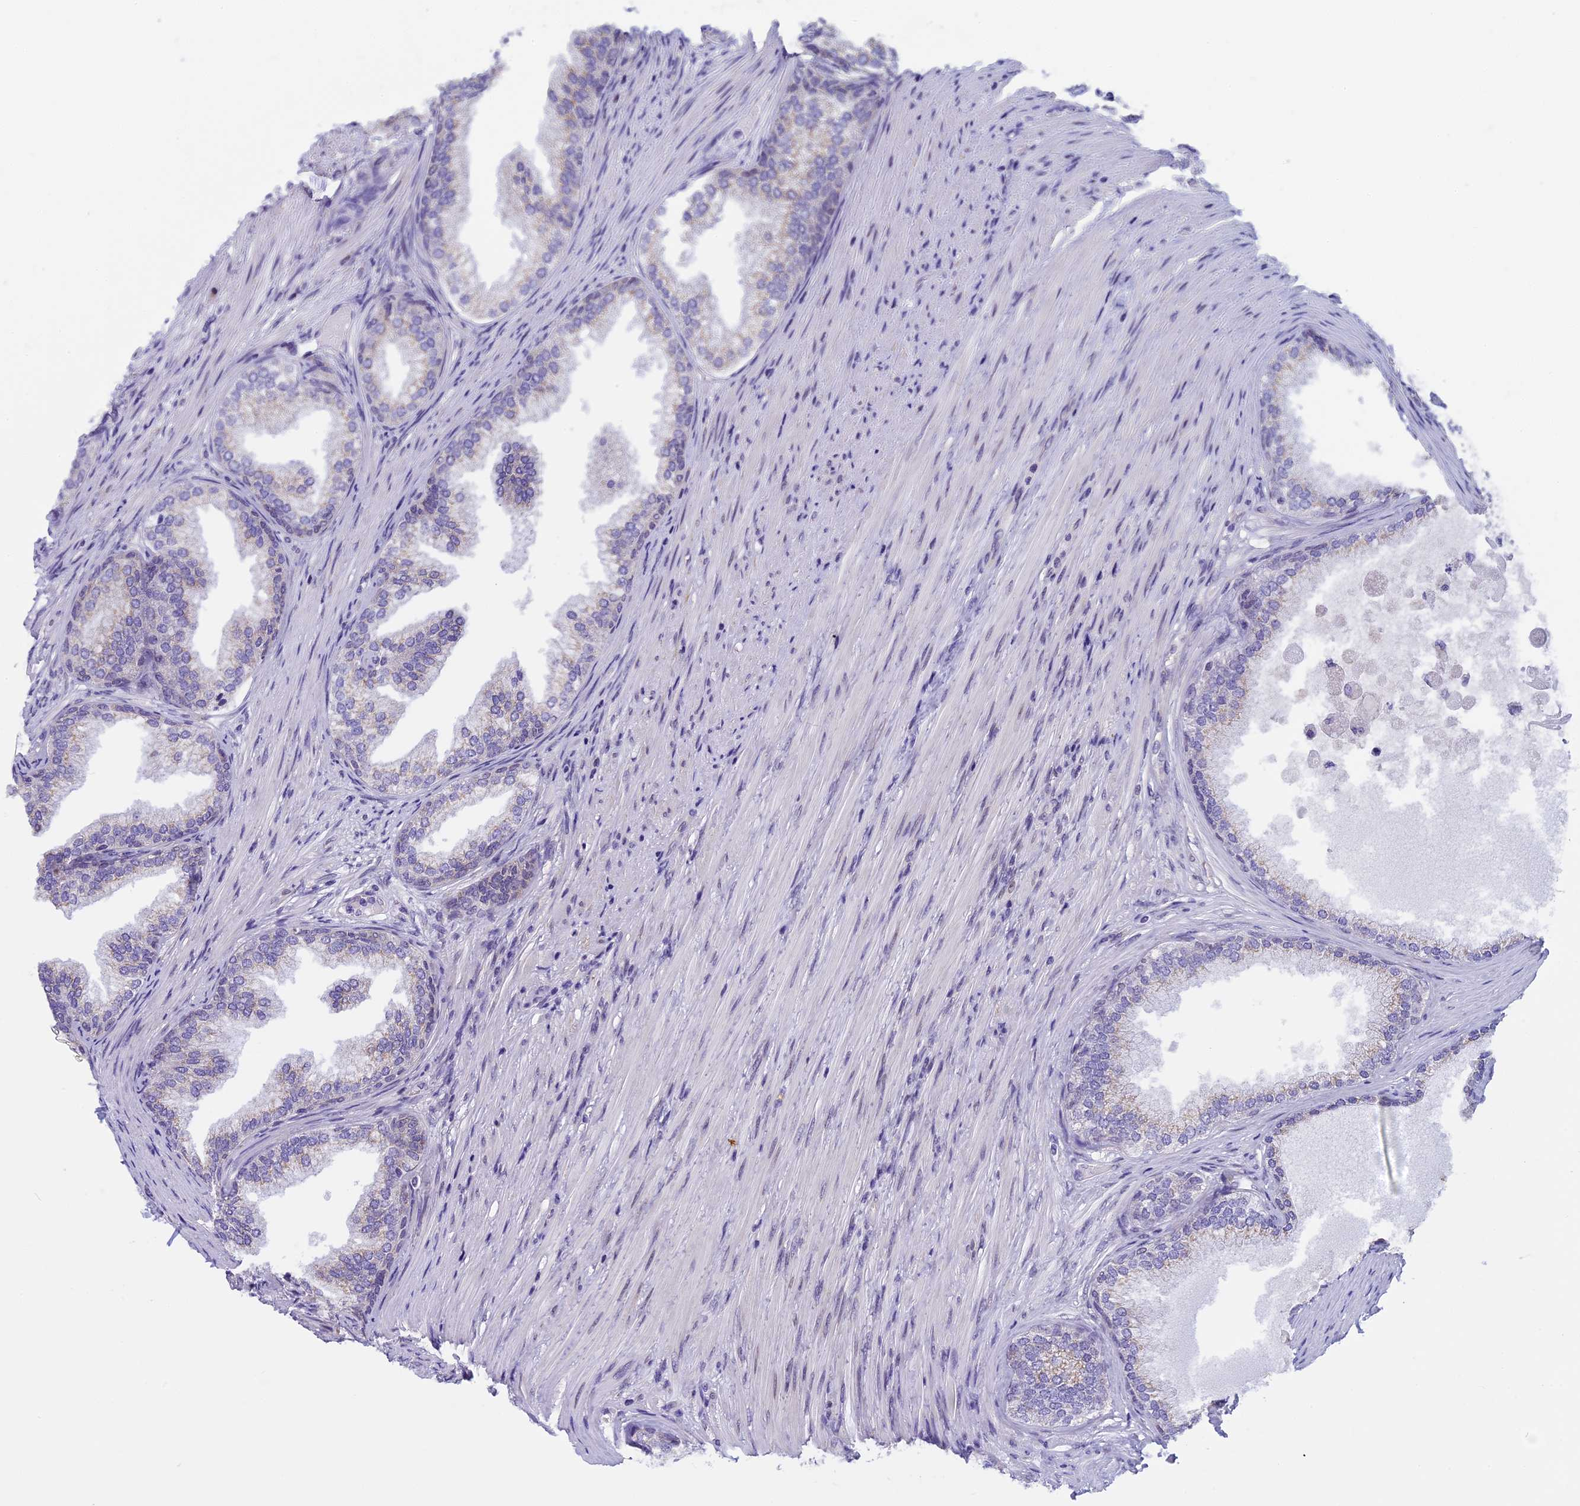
{"staining": {"intensity": "weak", "quantity": "<25%", "location": "cytoplasmic/membranous"}, "tissue": "prostate", "cell_type": "Glandular cells", "image_type": "normal", "snomed": [{"axis": "morphology", "description": "Normal tissue, NOS"}, {"axis": "topography", "description": "Prostate"}], "caption": "This micrograph is of benign prostate stained with immunohistochemistry (IHC) to label a protein in brown with the nuclei are counter-stained blue. There is no positivity in glandular cells. Nuclei are stained in blue.", "gene": "ZNF317", "patient": {"sex": "male", "age": 76}}